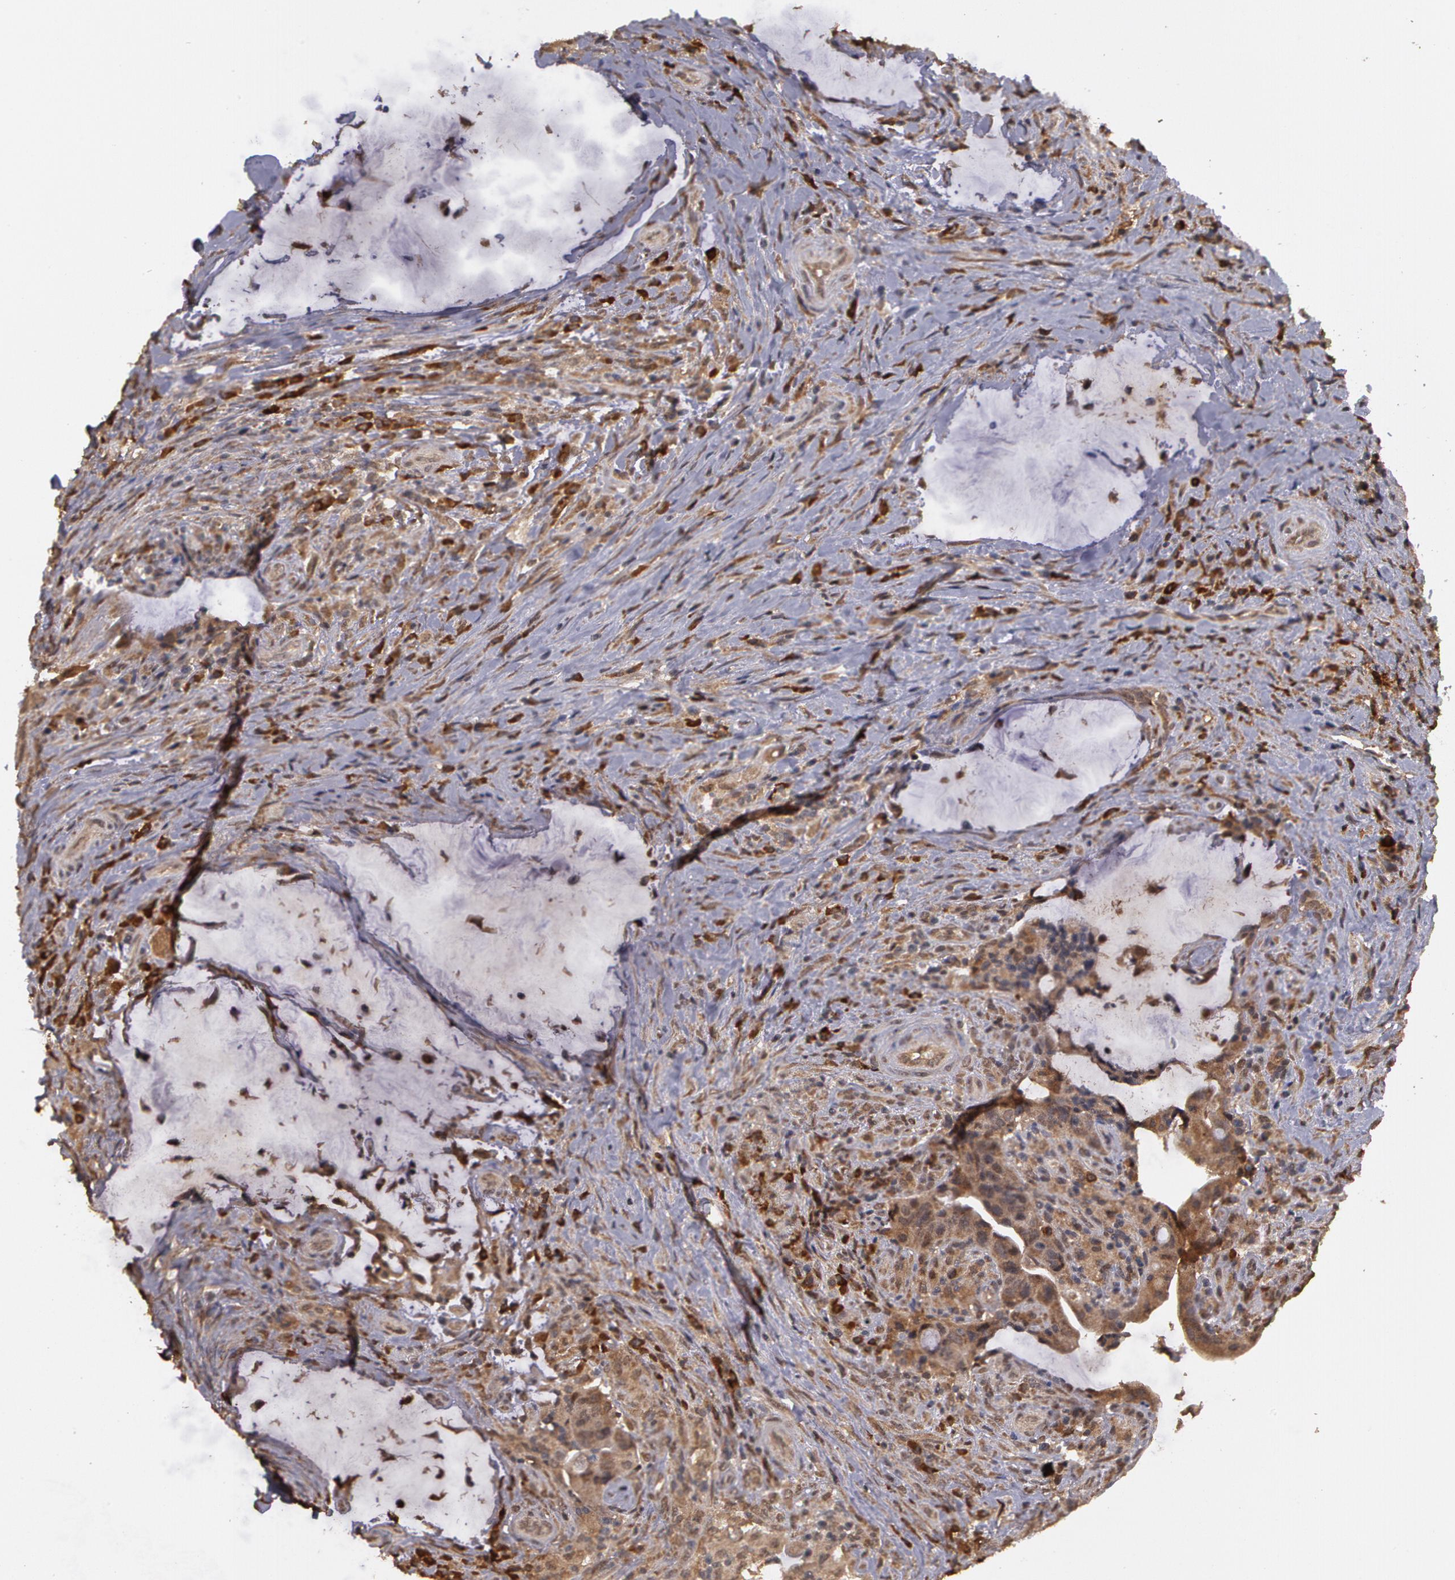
{"staining": {"intensity": "moderate", "quantity": ">75%", "location": "cytoplasmic/membranous"}, "tissue": "colorectal cancer", "cell_type": "Tumor cells", "image_type": "cancer", "snomed": [{"axis": "morphology", "description": "Adenocarcinoma, NOS"}, {"axis": "topography", "description": "Rectum"}], "caption": "Colorectal adenocarcinoma tissue reveals moderate cytoplasmic/membranous expression in approximately >75% of tumor cells", "gene": "GLIS1", "patient": {"sex": "female", "age": 71}}